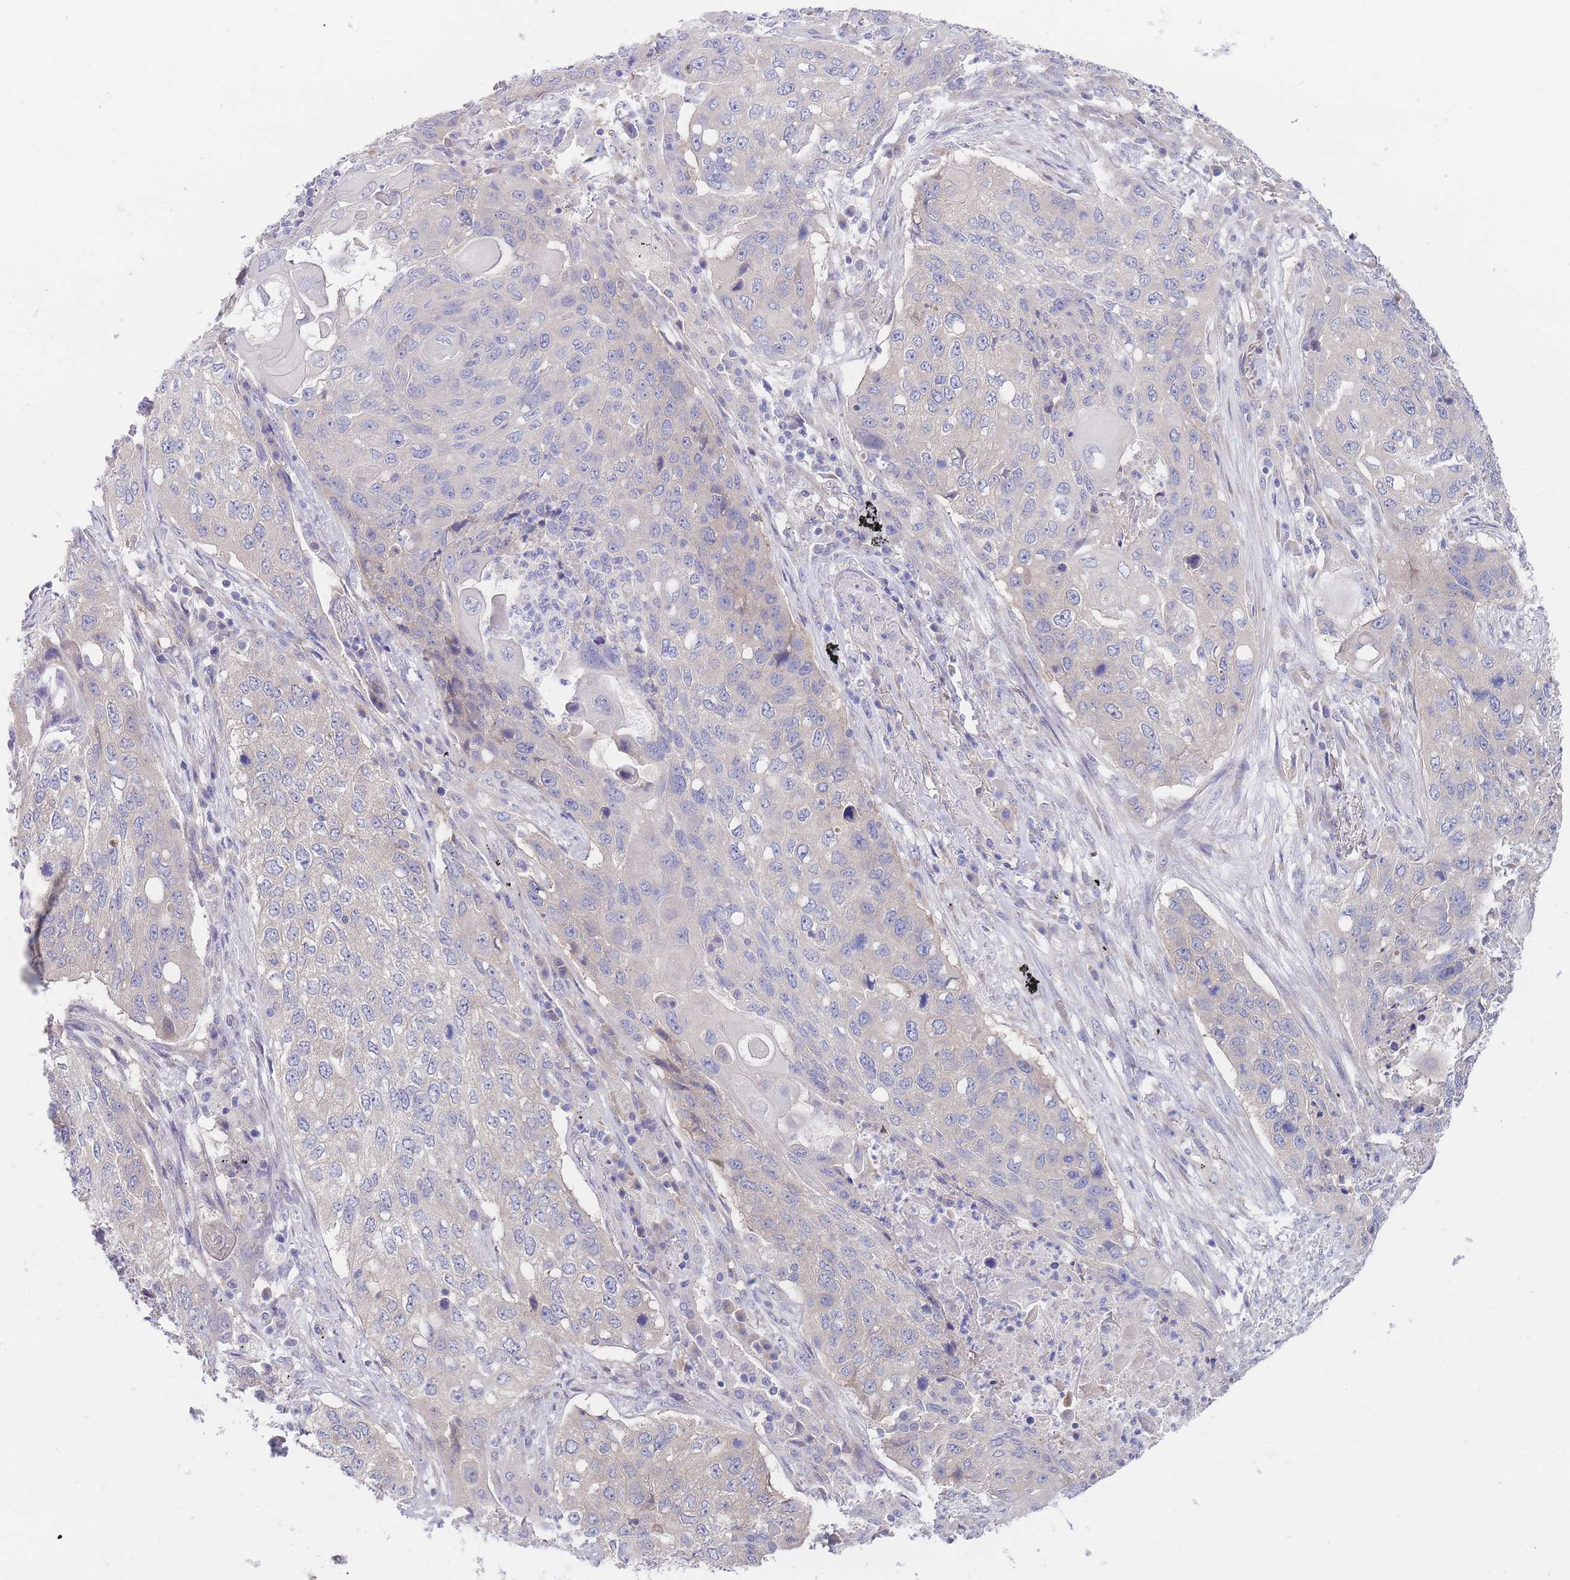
{"staining": {"intensity": "negative", "quantity": "none", "location": "none"}, "tissue": "lung cancer", "cell_type": "Tumor cells", "image_type": "cancer", "snomed": [{"axis": "morphology", "description": "Squamous cell carcinoma, NOS"}, {"axis": "topography", "description": "Lung"}], "caption": "DAB immunohistochemical staining of lung cancer demonstrates no significant expression in tumor cells. (Immunohistochemistry (ihc), brightfield microscopy, high magnification).", "gene": "ZNF281", "patient": {"sex": "female", "age": 63}}